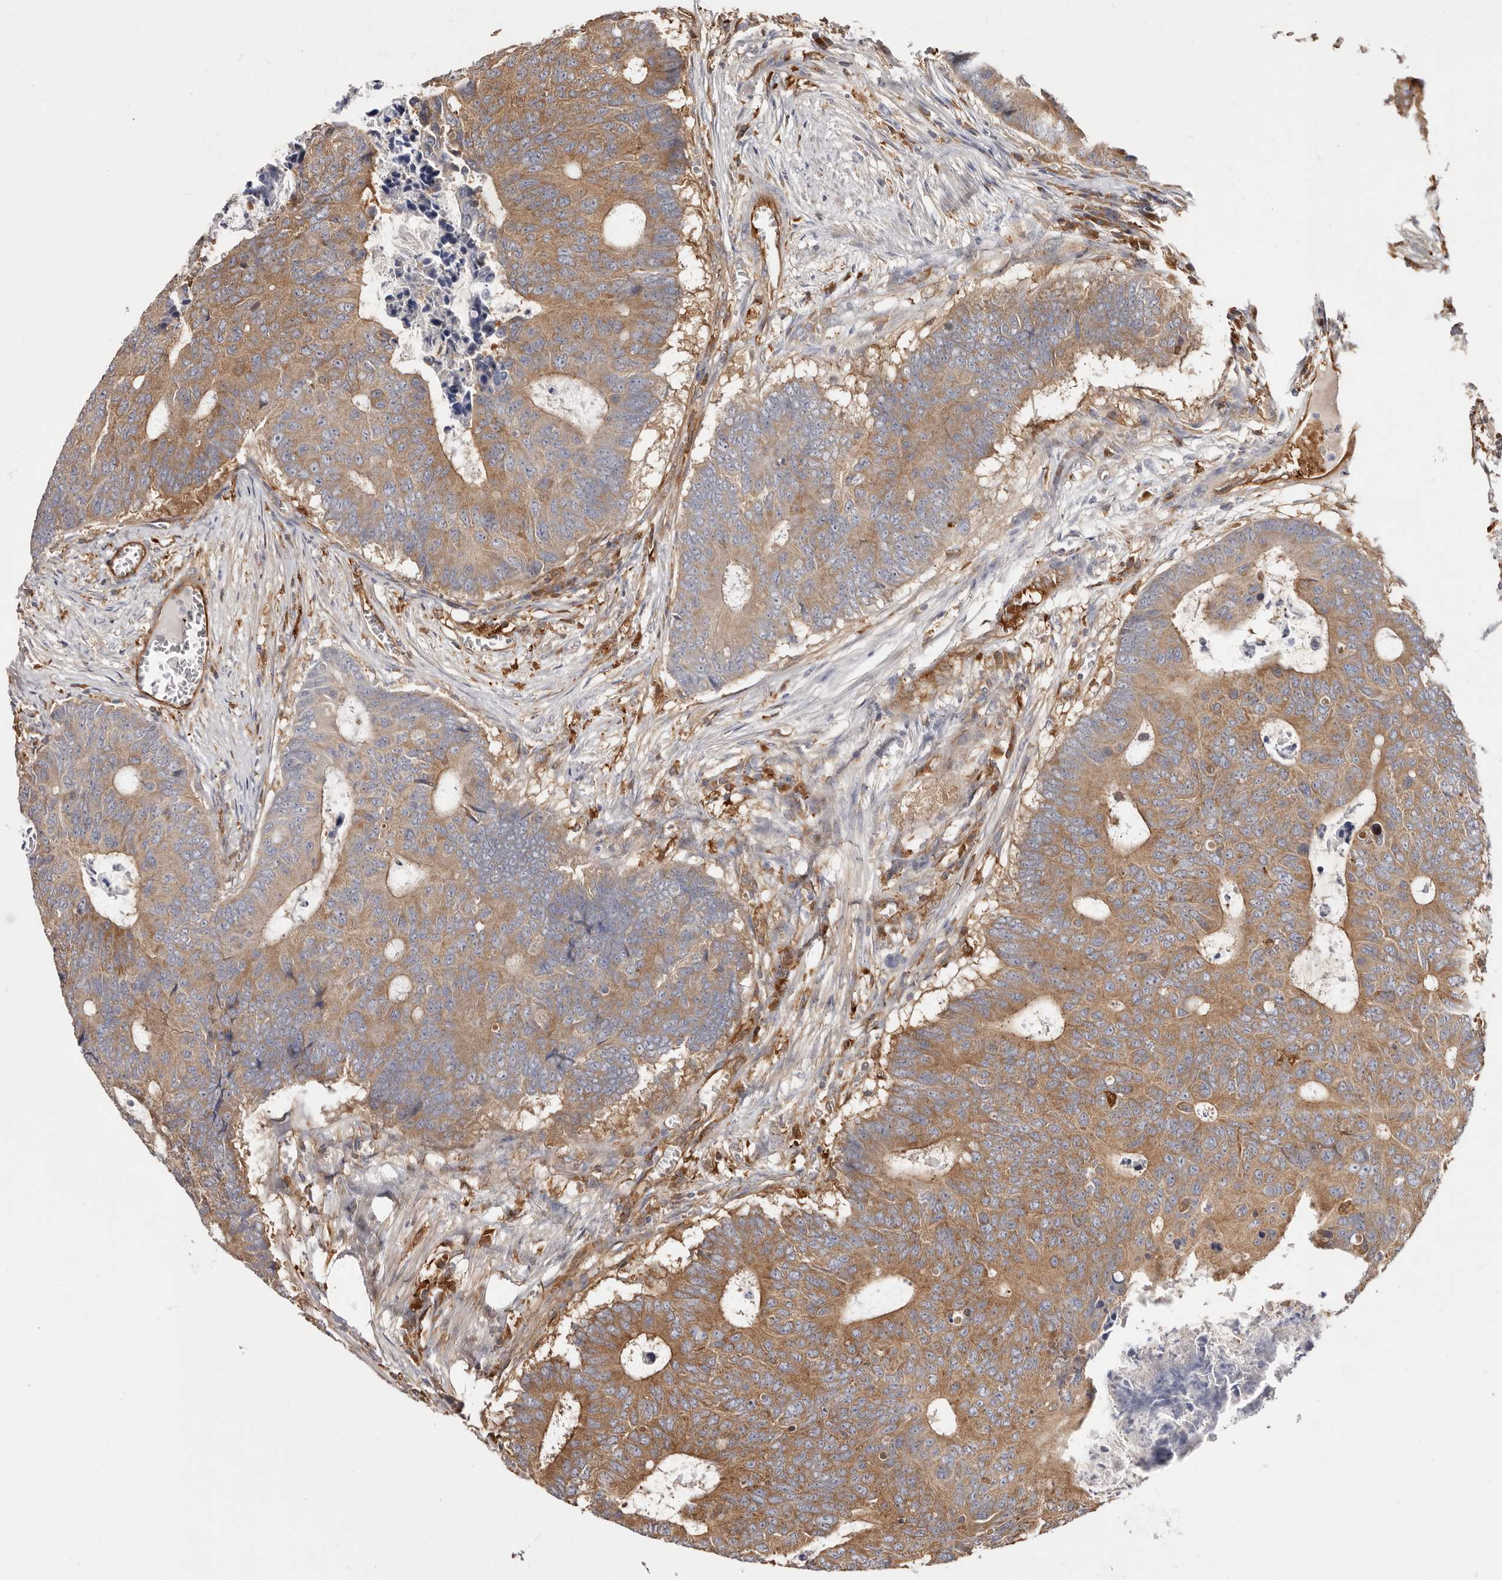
{"staining": {"intensity": "moderate", "quantity": ">75%", "location": "cytoplasmic/membranous"}, "tissue": "colorectal cancer", "cell_type": "Tumor cells", "image_type": "cancer", "snomed": [{"axis": "morphology", "description": "Adenocarcinoma, NOS"}, {"axis": "topography", "description": "Colon"}], "caption": "The micrograph reveals a brown stain indicating the presence of a protein in the cytoplasmic/membranous of tumor cells in colorectal adenocarcinoma.", "gene": "LAP3", "patient": {"sex": "male", "age": 87}}